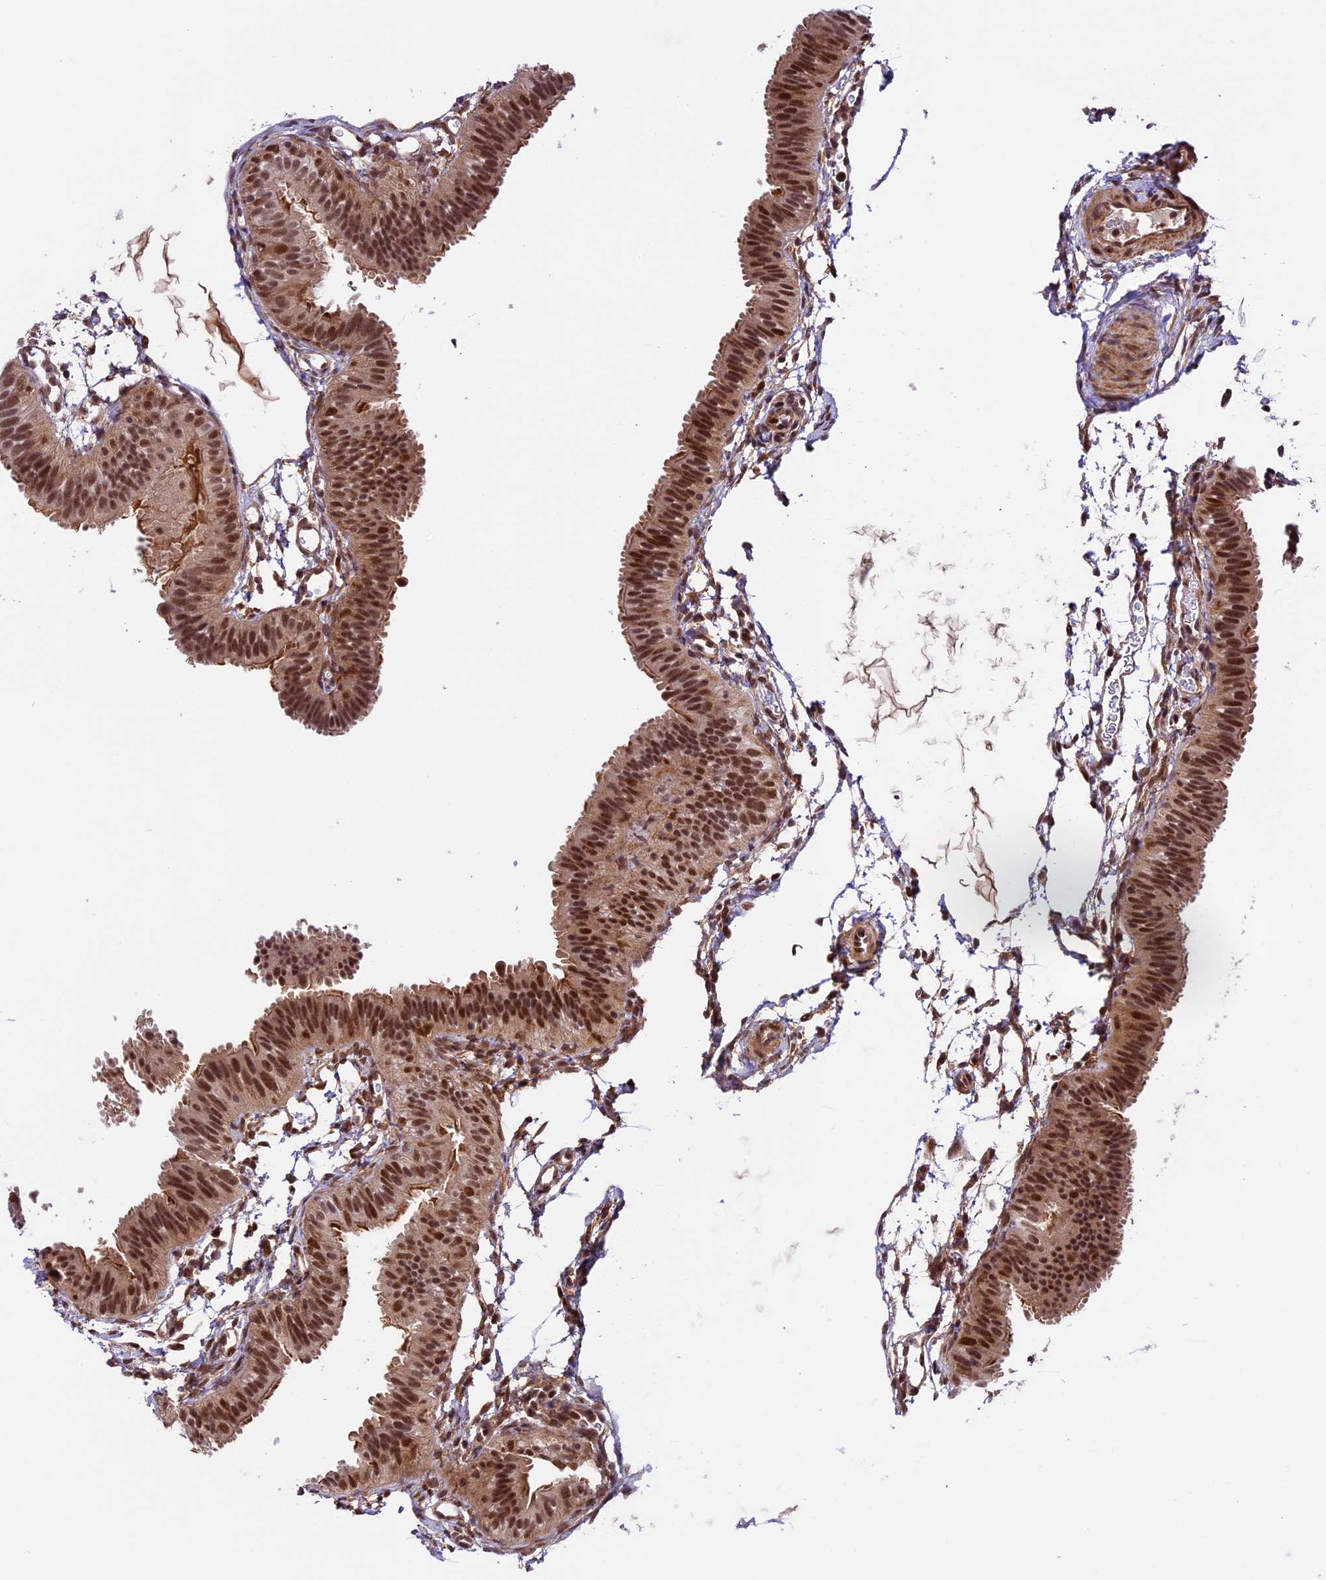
{"staining": {"intensity": "strong", "quantity": "25%-75%", "location": "cytoplasmic/membranous,nuclear"}, "tissue": "fallopian tube", "cell_type": "Glandular cells", "image_type": "normal", "snomed": [{"axis": "morphology", "description": "Normal tissue, NOS"}, {"axis": "topography", "description": "Fallopian tube"}], "caption": "IHC (DAB (3,3'-diaminobenzidine)) staining of unremarkable fallopian tube exhibits strong cytoplasmic/membranous,nuclear protein expression in approximately 25%-75% of glandular cells.", "gene": "DHX38", "patient": {"sex": "female", "age": 35}}